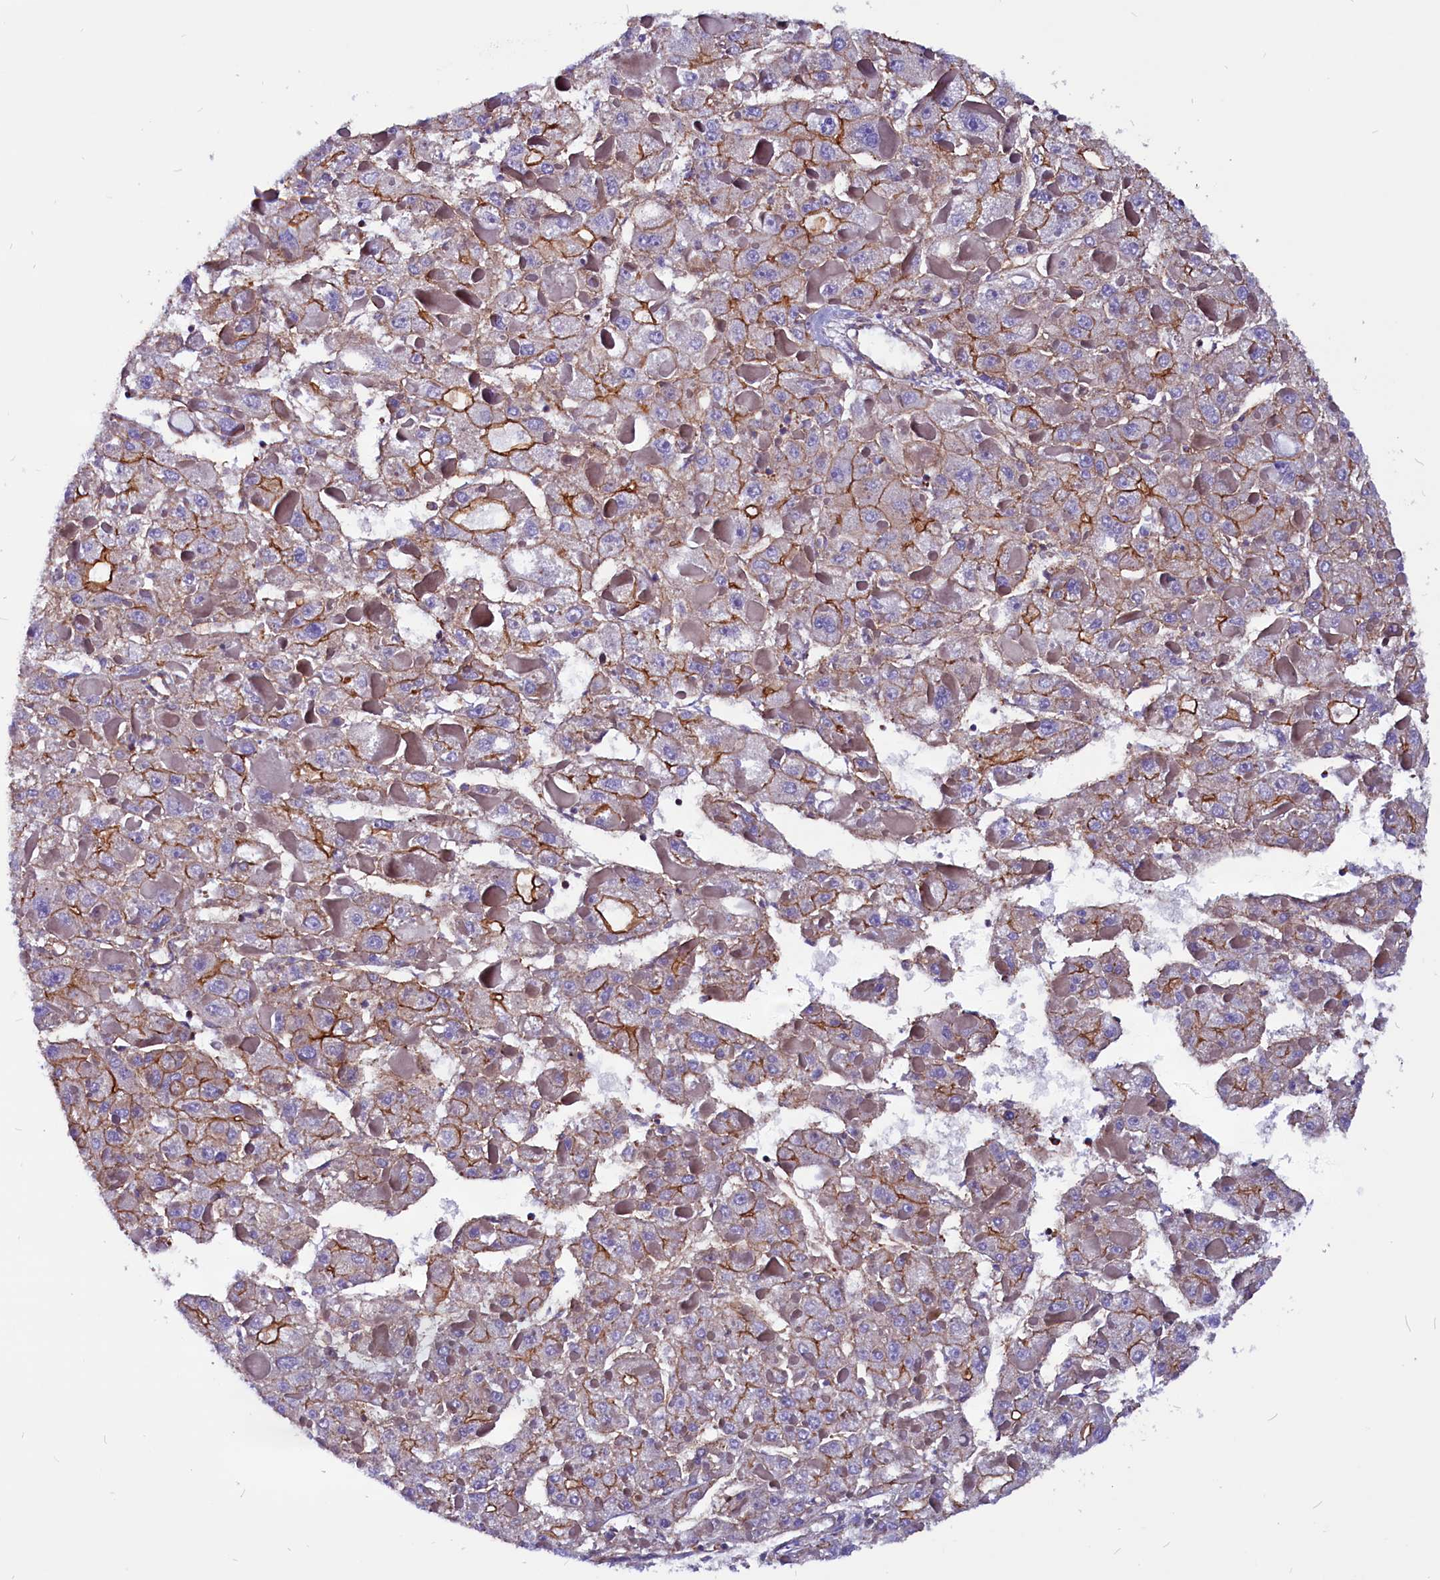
{"staining": {"intensity": "moderate", "quantity": "25%-75%", "location": "cytoplasmic/membranous"}, "tissue": "liver cancer", "cell_type": "Tumor cells", "image_type": "cancer", "snomed": [{"axis": "morphology", "description": "Carcinoma, Hepatocellular, NOS"}, {"axis": "topography", "description": "Liver"}], "caption": "Immunohistochemical staining of human liver cancer exhibits moderate cytoplasmic/membranous protein expression in approximately 25%-75% of tumor cells.", "gene": "ZNF749", "patient": {"sex": "female", "age": 73}}